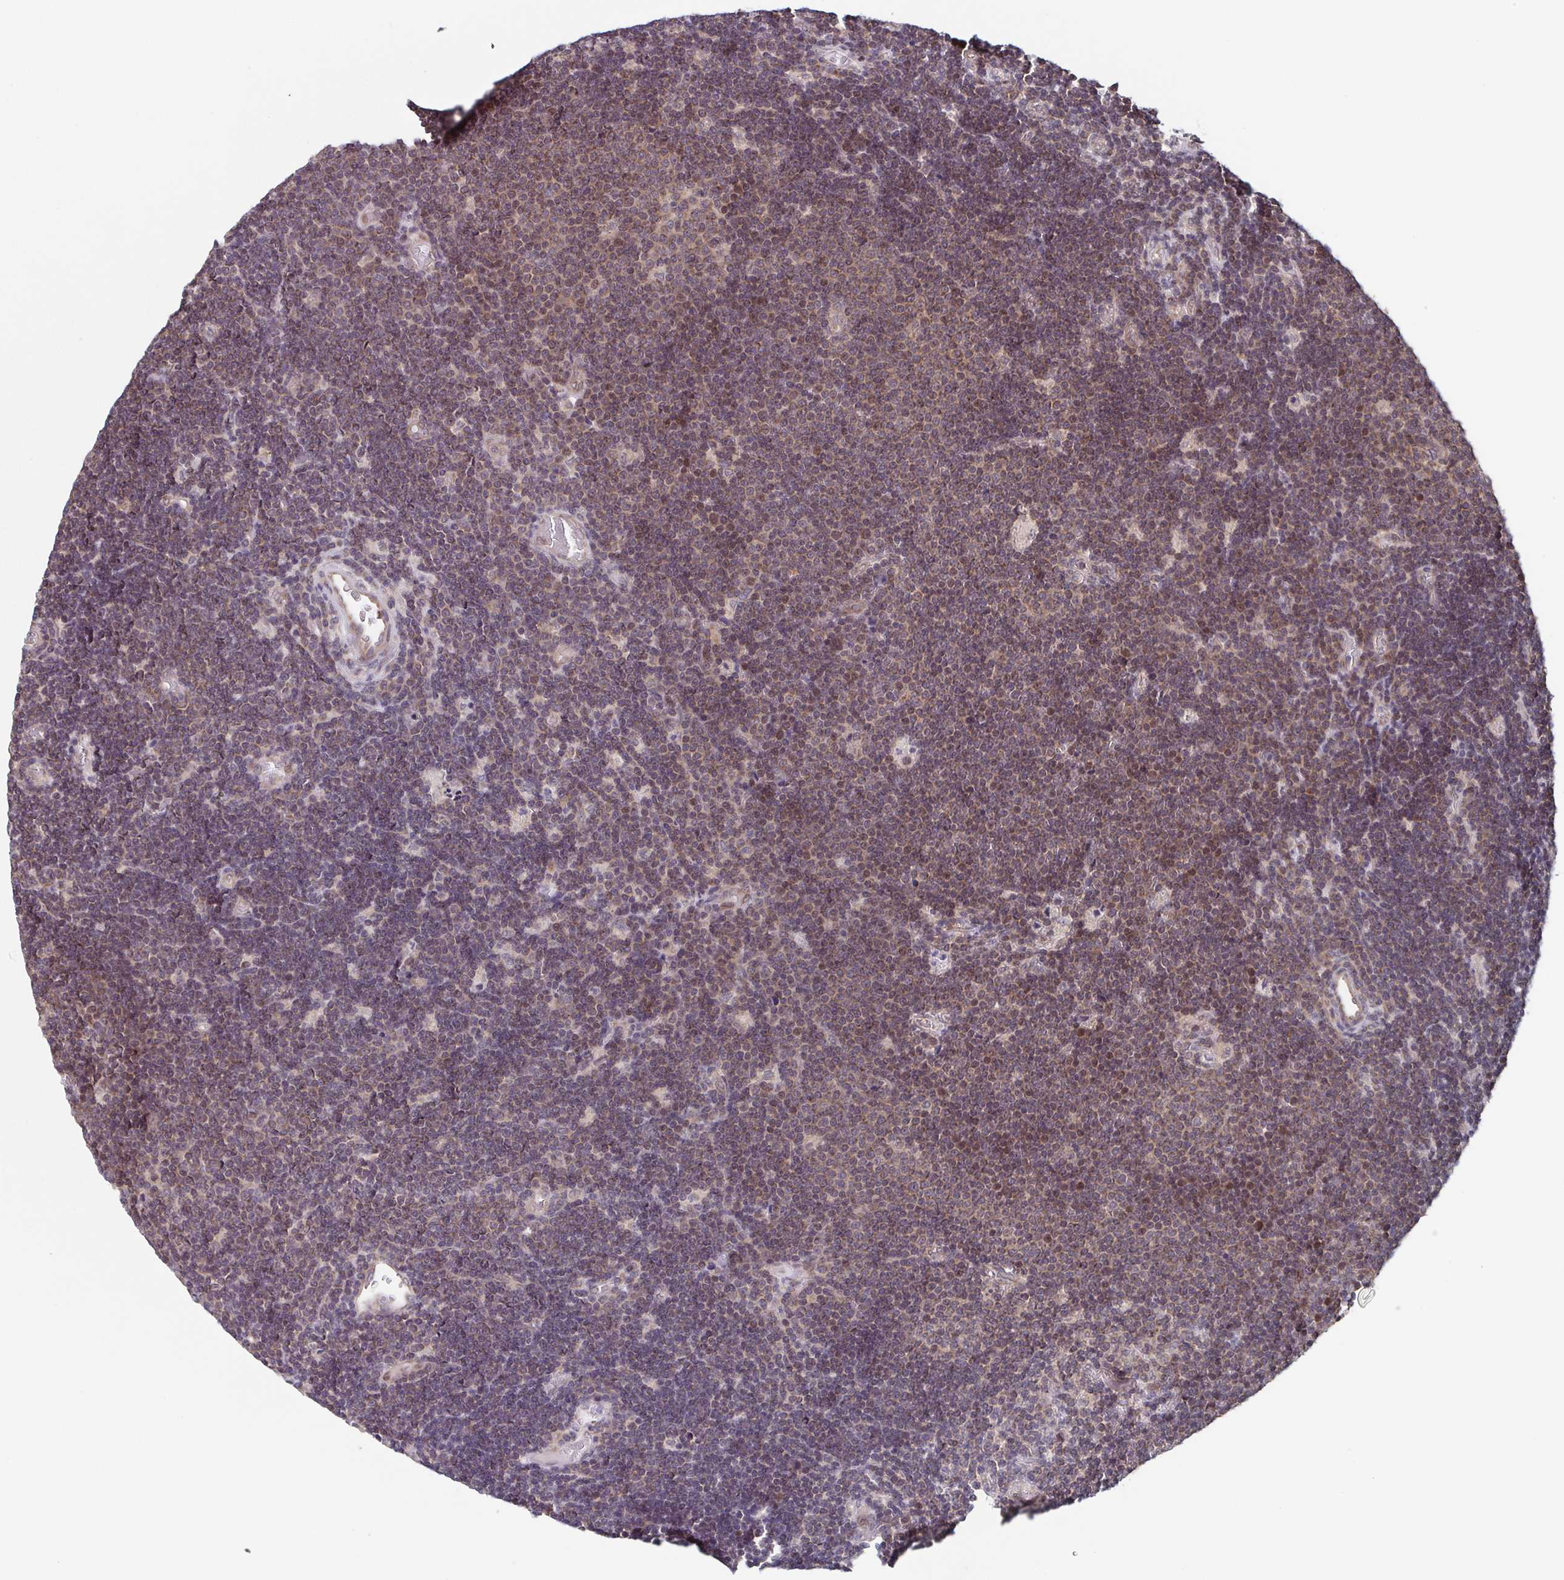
{"staining": {"intensity": "weak", "quantity": "25%-75%", "location": "cytoplasmic/membranous,nuclear"}, "tissue": "lymphoma", "cell_type": "Tumor cells", "image_type": "cancer", "snomed": [{"axis": "morphology", "description": "Malignant lymphoma, non-Hodgkin's type, Low grade"}, {"axis": "topography", "description": "Brain"}], "caption": "Malignant lymphoma, non-Hodgkin's type (low-grade) stained for a protein (brown) shows weak cytoplasmic/membranous and nuclear positive expression in about 25%-75% of tumor cells.", "gene": "TTC19", "patient": {"sex": "female", "age": 66}}